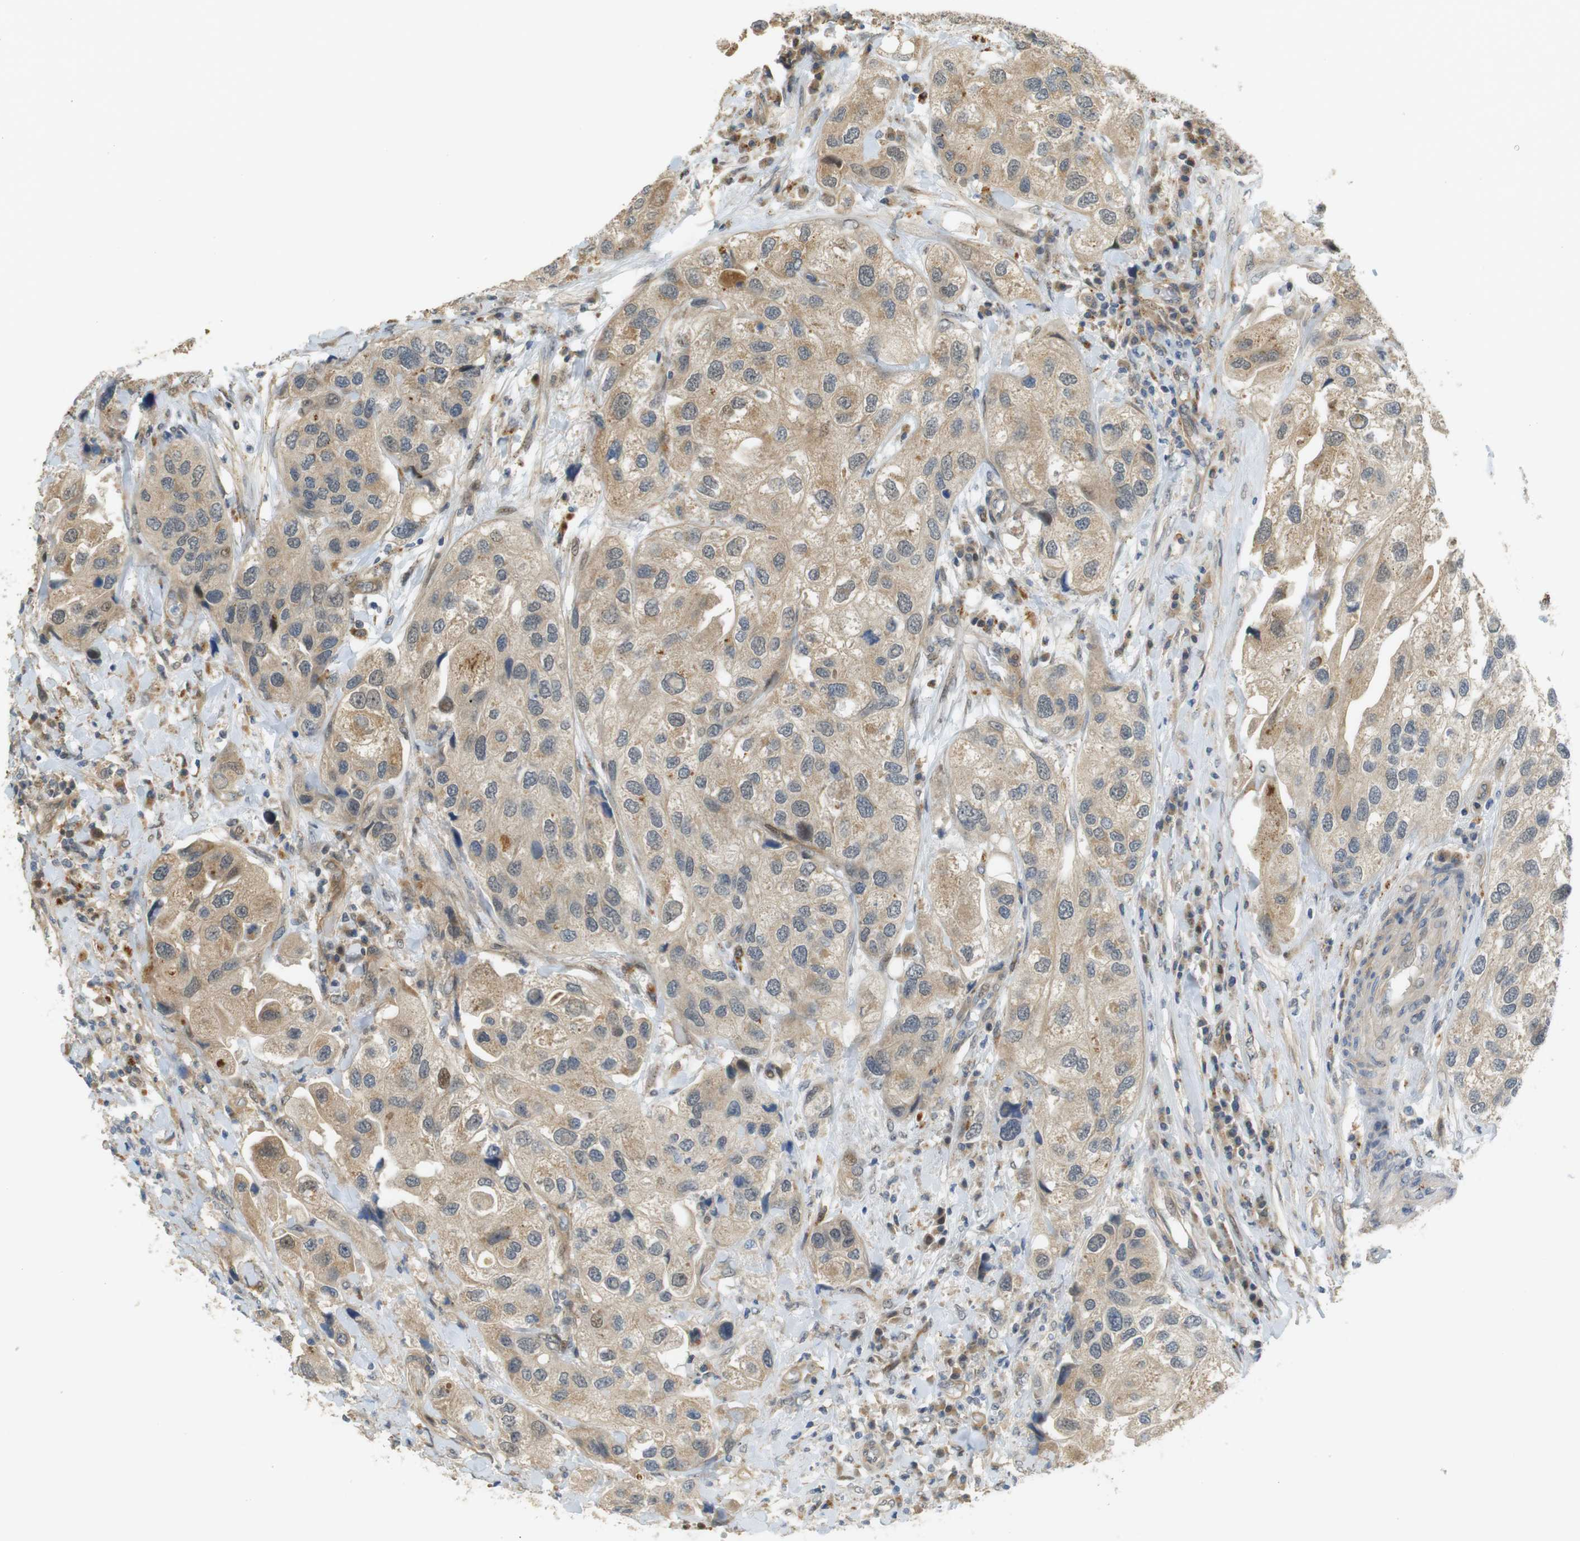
{"staining": {"intensity": "moderate", "quantity": ">75%", "location": "cytoplasmic/membranous"}, "tissue": "urothelial cancer", "cell_type": "Tumor cells", "image_type": "cancer", "snomed": [{"axis": "morphology", "description": "Urothelial carcinoma, High grade"}, {"axis": "topography", "description": "Urinary bladder"}], "caption": "Urothelial carcinoma (high-grade) stained with a protein marker shows moderate staining in tumor cells.", "gene": "TSPAN9", "patient": {"sex": "female", "age": 64}}